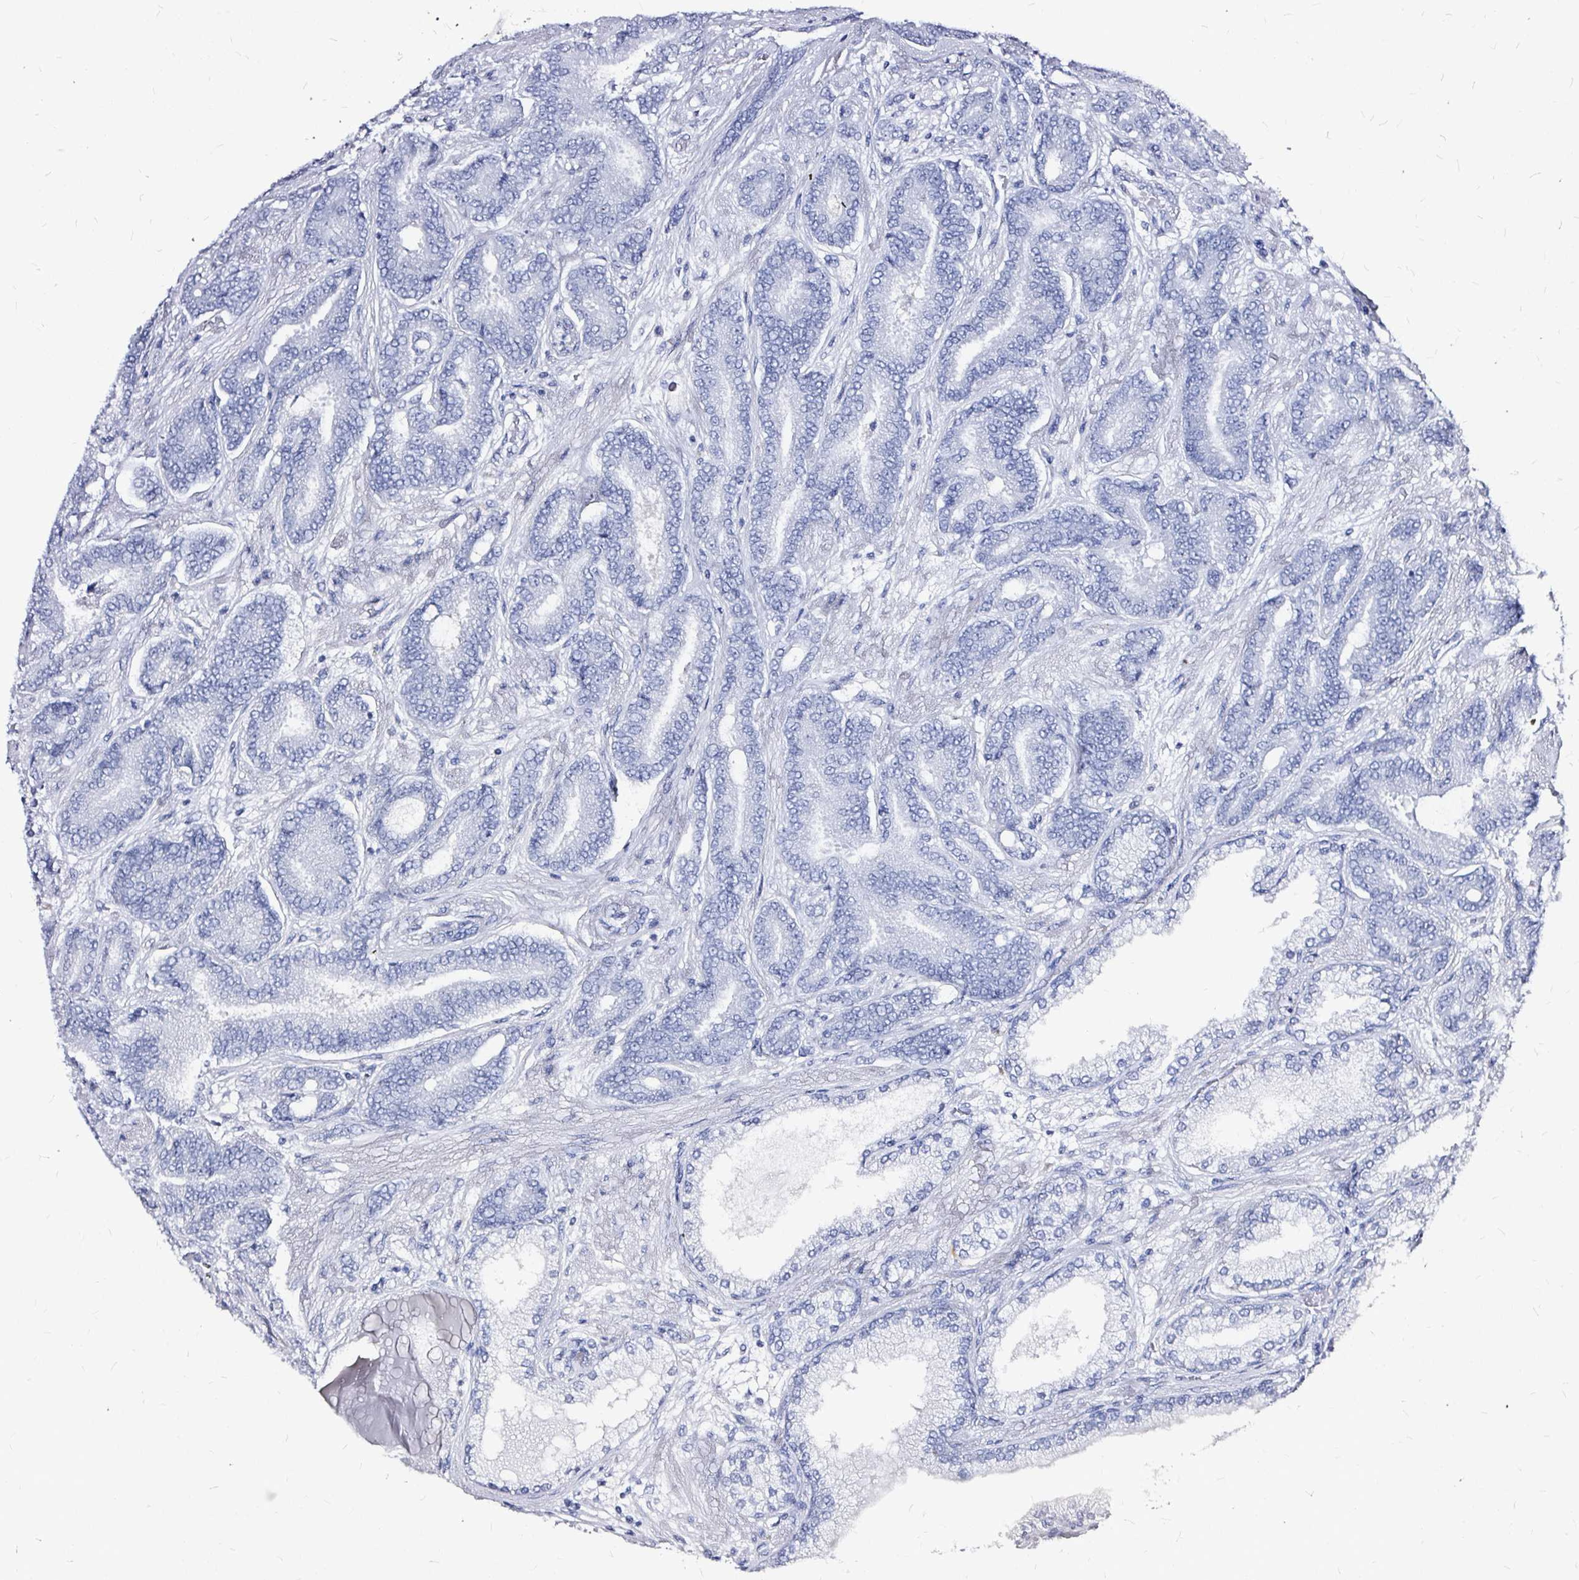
{"staining": {"intensity": "negative", "quantity": "none", "location": "none"}, "tissue": "prostate cancer", "cell_type": "Tumor cells", "image_type": "cancer", "snomed": [{"axis": "morphology", "description": "Adenocarcinoma, High grade"}, {"axis": "topography", "description": "Prostate"}], "caption": "The immunohistochemistry (IHC) photomicrograph has no significant staining in tumor cells of prostate adenocarcinoma (high-grade) tissue.", "gene": "LUZP4", "patient": {"sex": "male", "age": 62}}